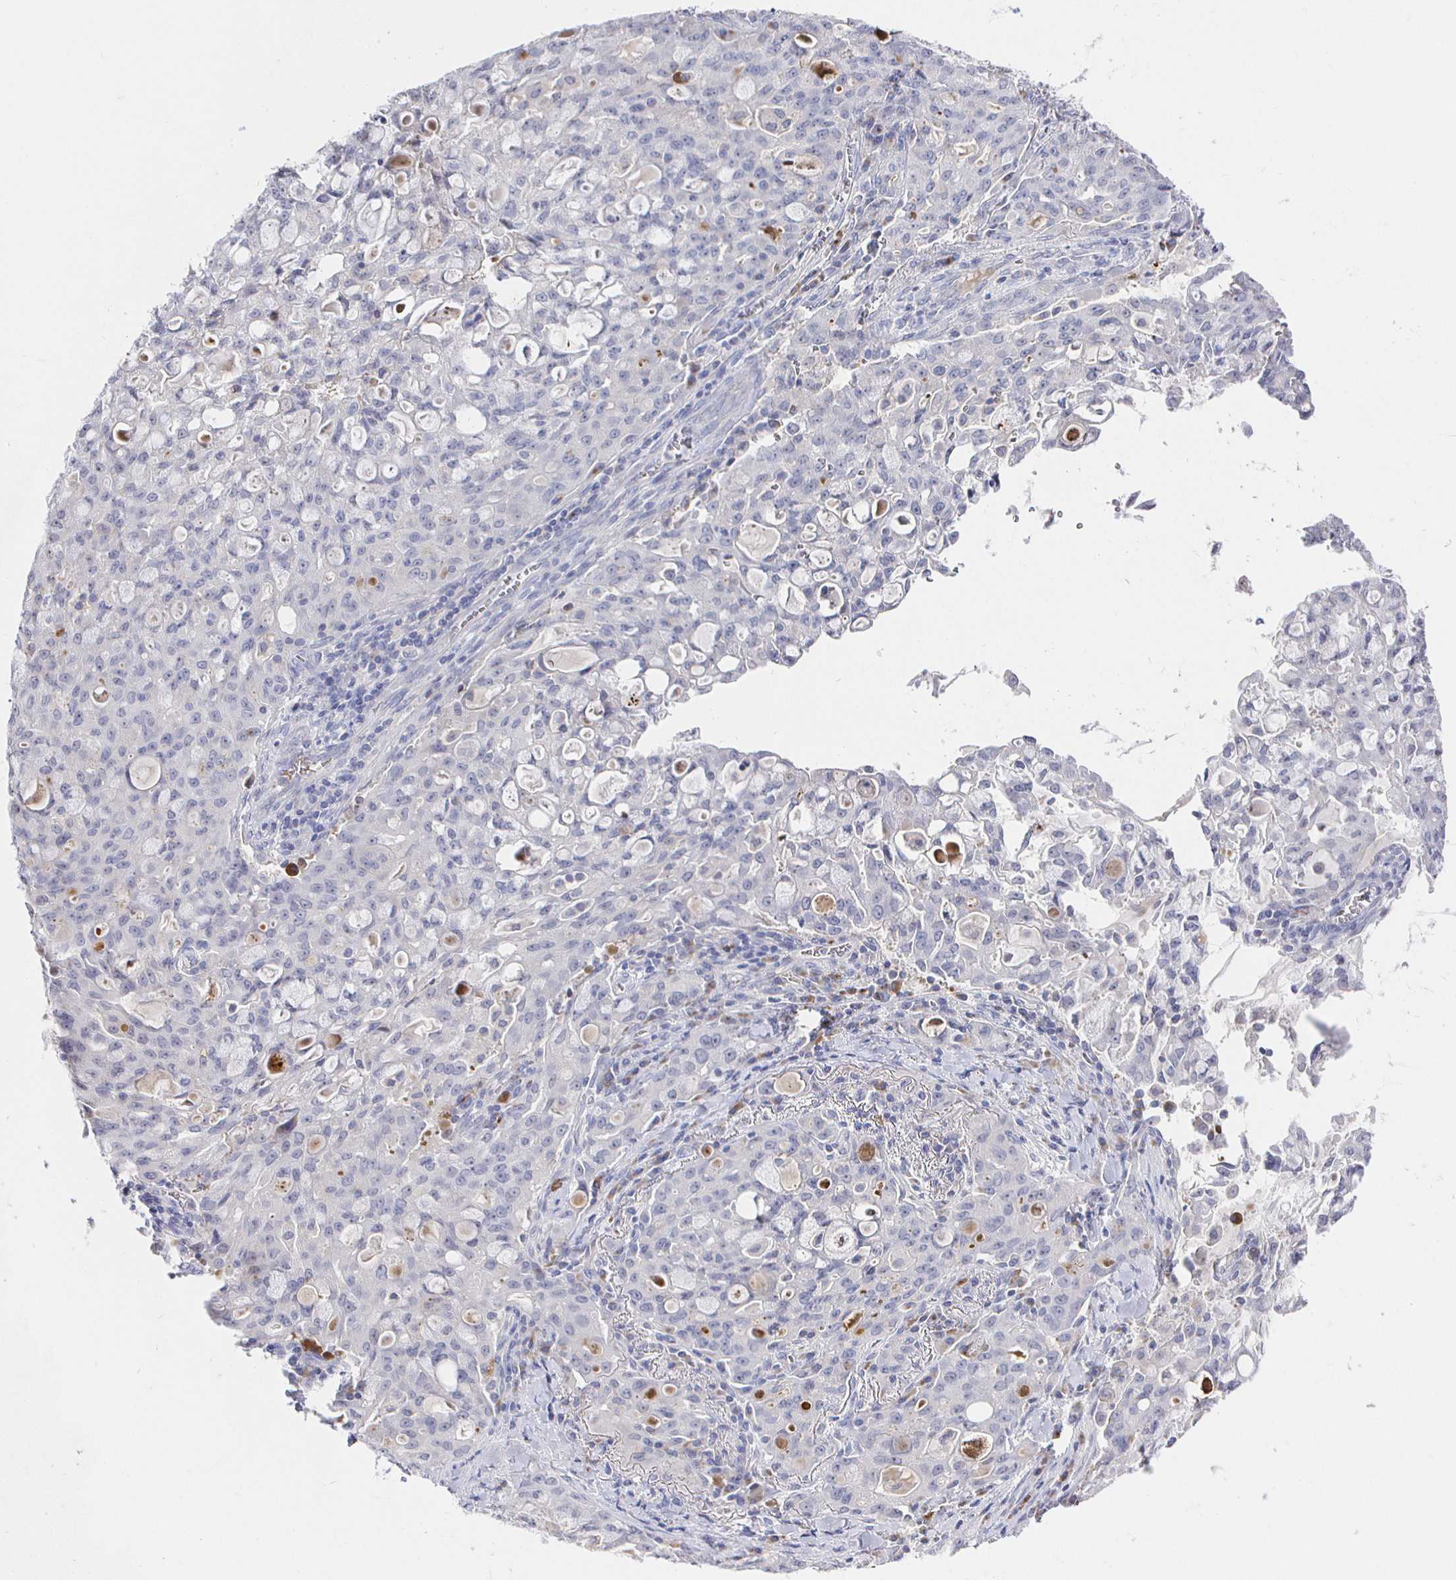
{"staining": {"intensity": "negative", "quantity": "none", "location": "none"}, "tissue": "lung cancer", "cell_type": "Tumor cells", "image_type": "cancer", "snomed": [{"axis": "morphology", "description": "Adenocarcinoma, NOS"}, {"axis": "topography", "description": "Lung"}], "caption": "An image of adenocarcinoma (lung) stained for a protein displays no brown staining in tumor cells.", "gene": "LRRC23", "patient": {"sex": "female", "age": 44}}